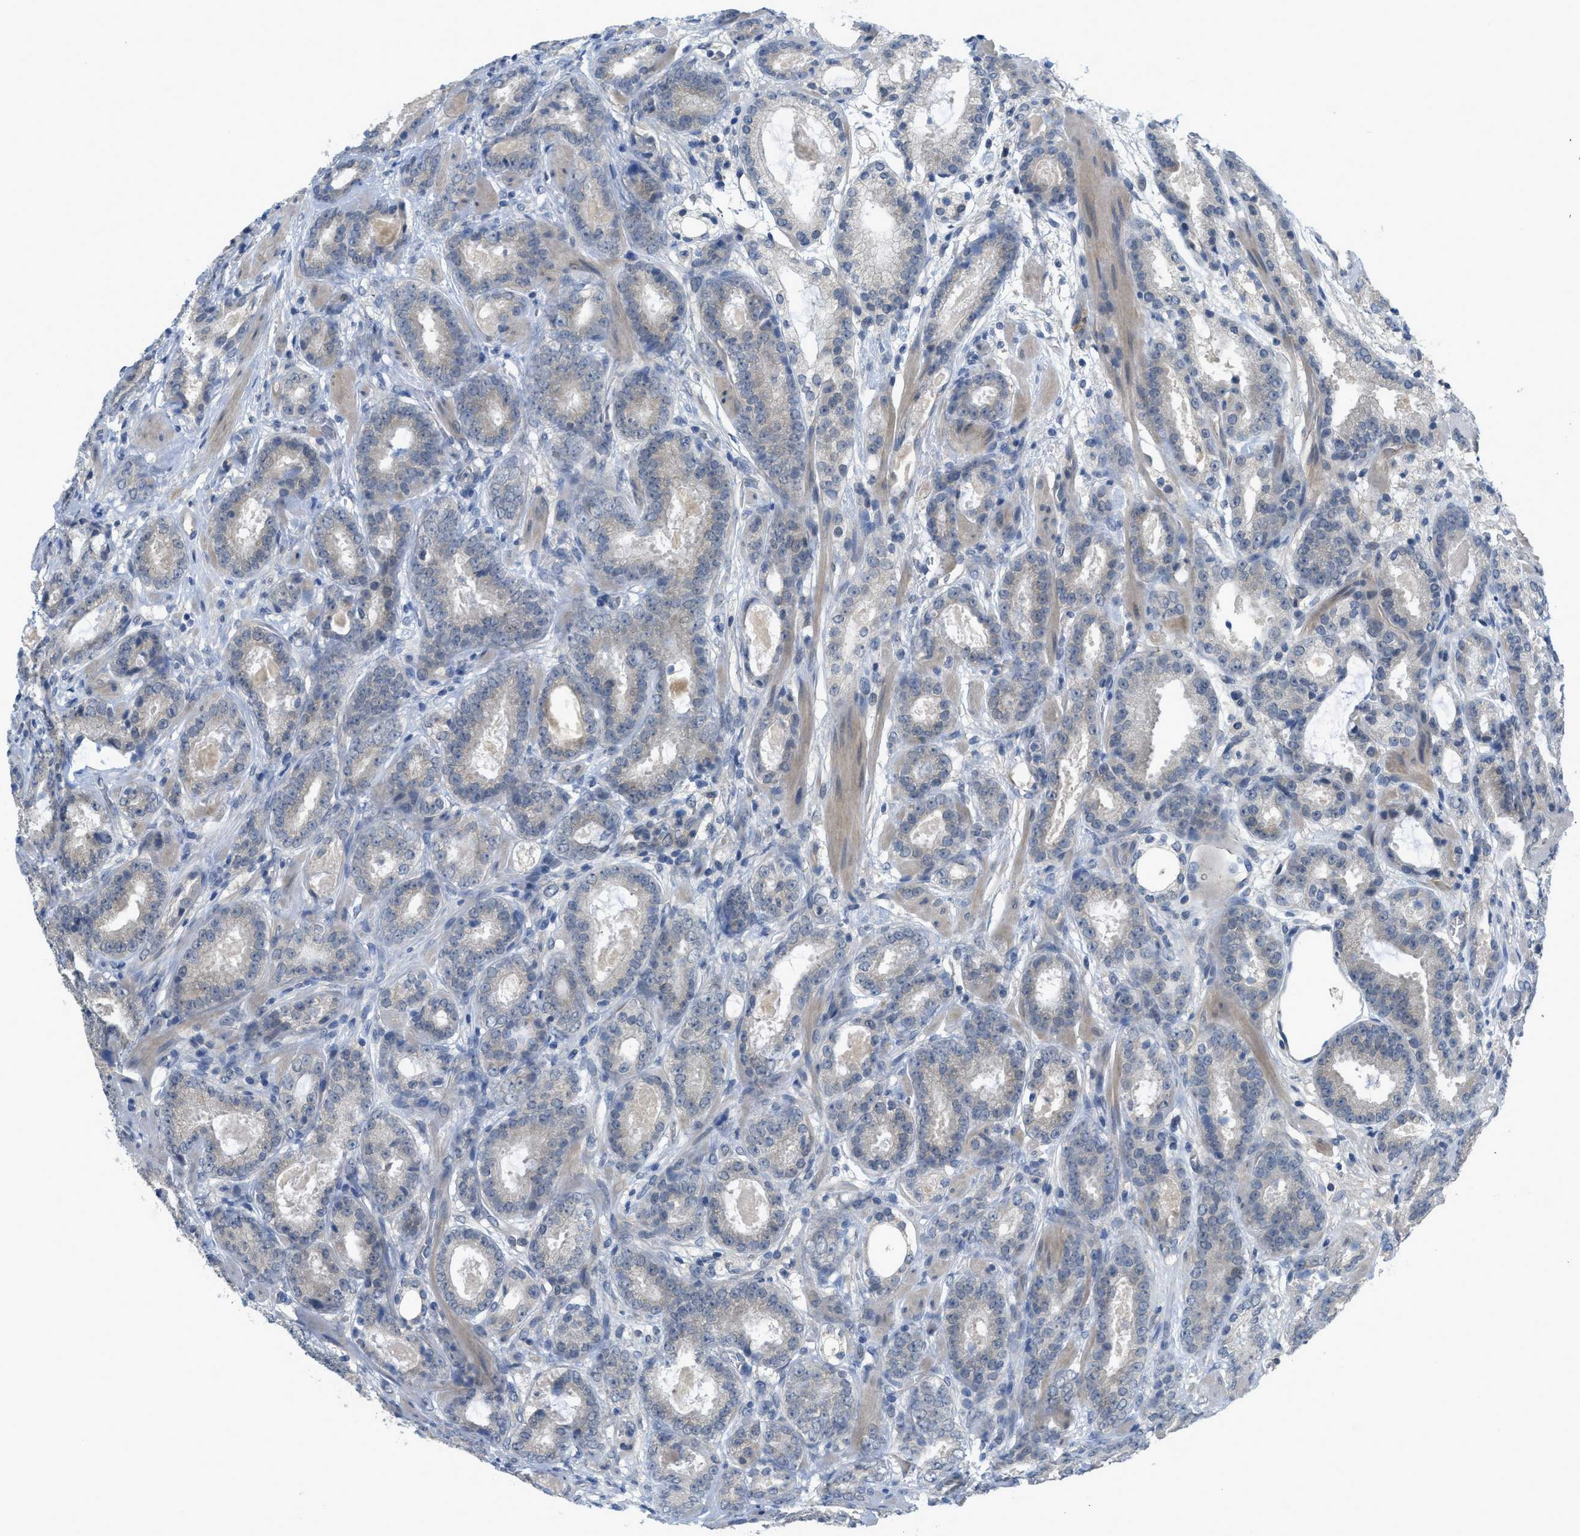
{"staining": {"intensity": "negative", "quantity": "none", "location": "none"}, "tissue": "prostate cancer", "cell_type": "Tumor cells", "image_type": "cancer", "snomed": [{"axis": "morphology", "description": "Adenocarcinoma, Low grade"}, {"axis": "topography", "description": "Prostate"}], "caption": "A high-resolution photomicrograph shows IHC staining of prostate cancer, which demonstrates no significant positivity in tumor cells.", "gene": "TNFAIP1", "patient": {"sex": "male", "age": 69}}